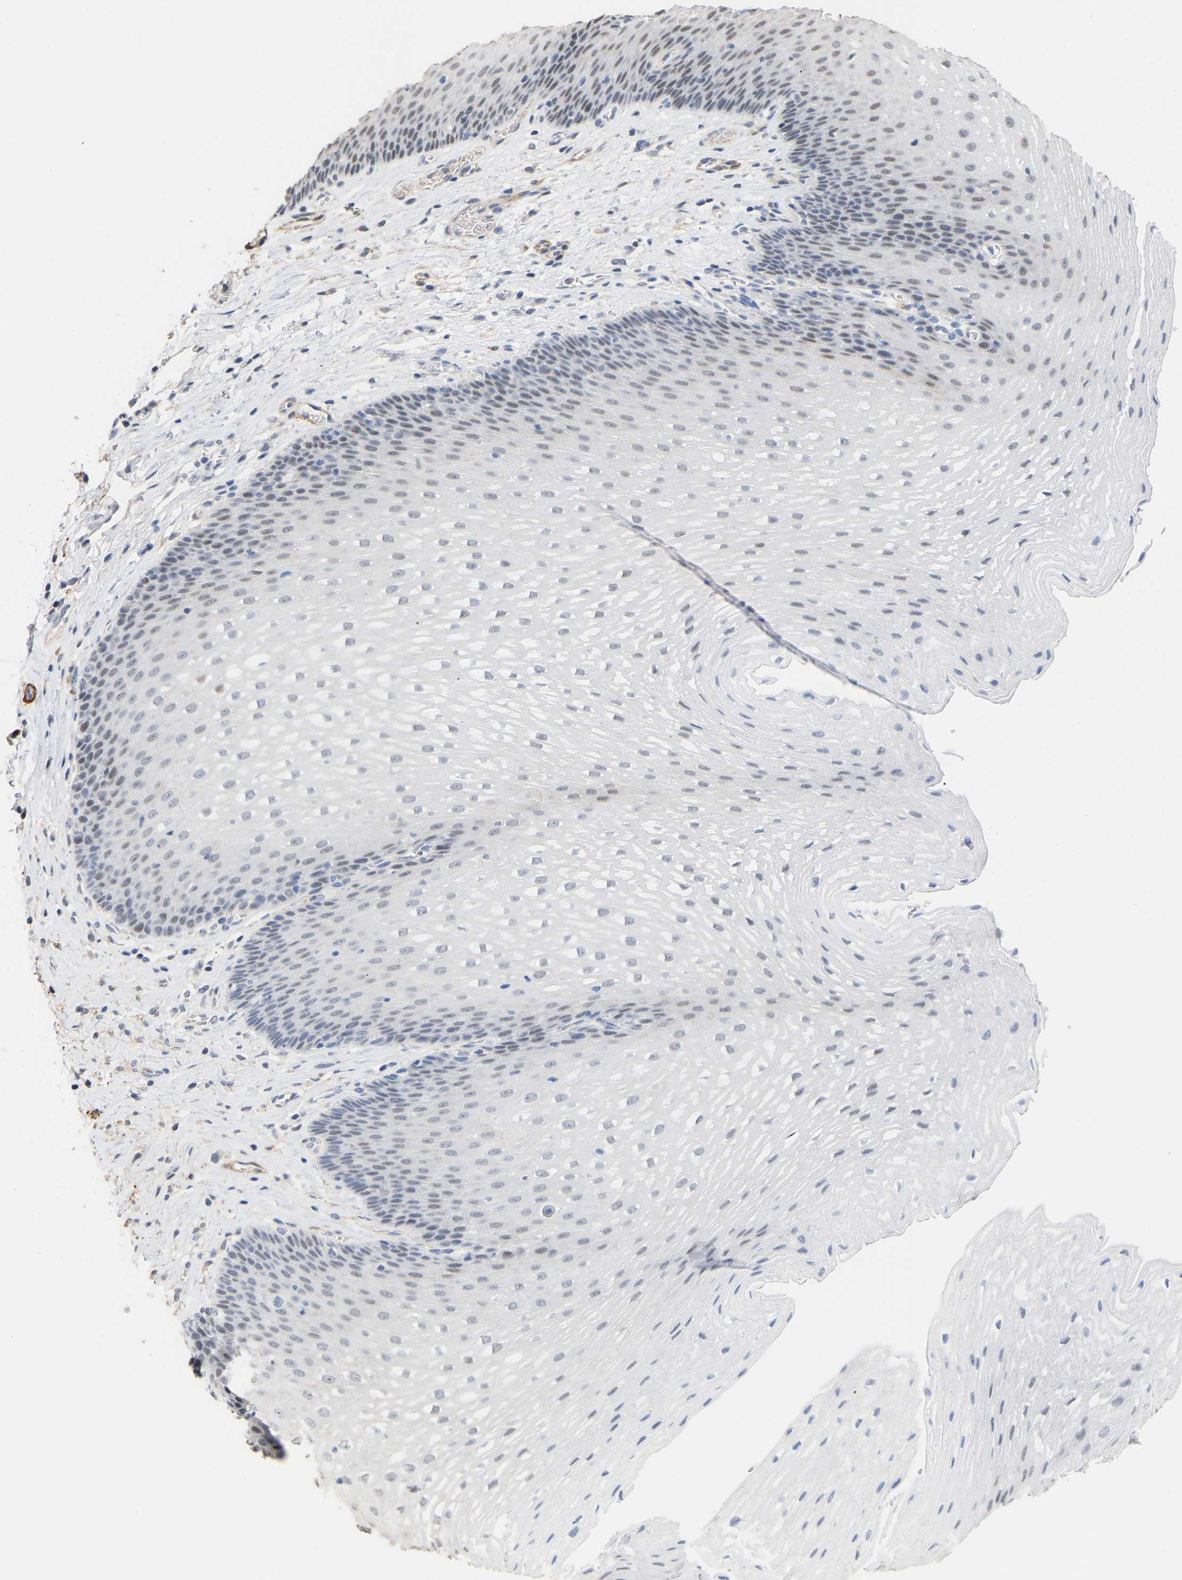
{"staining": {"intensity": "weak", "quantity": "<25%", "location": "nuclear"}, "tissue": "esophagus", "cell_type": "Squamous epithelial cells", "image_type": "normal", "snomed": [{"axis": "morphology", "description": "Normal tissue, NOS"}, {"axis": "topography", "description": "Esophagus"}], "caption": "This is a histopathology image of IHC staining of benign esophagus, which shows no staining in squamous epithelial cells. The staining was performed using DAB (3,3'-diaminobenzidine) to visualize the protein expression in brown, while the nuclei were stained in blue with hematoxylin (Magnification: 20x).", "gene": "AMPH", "patient": {"sex": "male", "age": 48}}